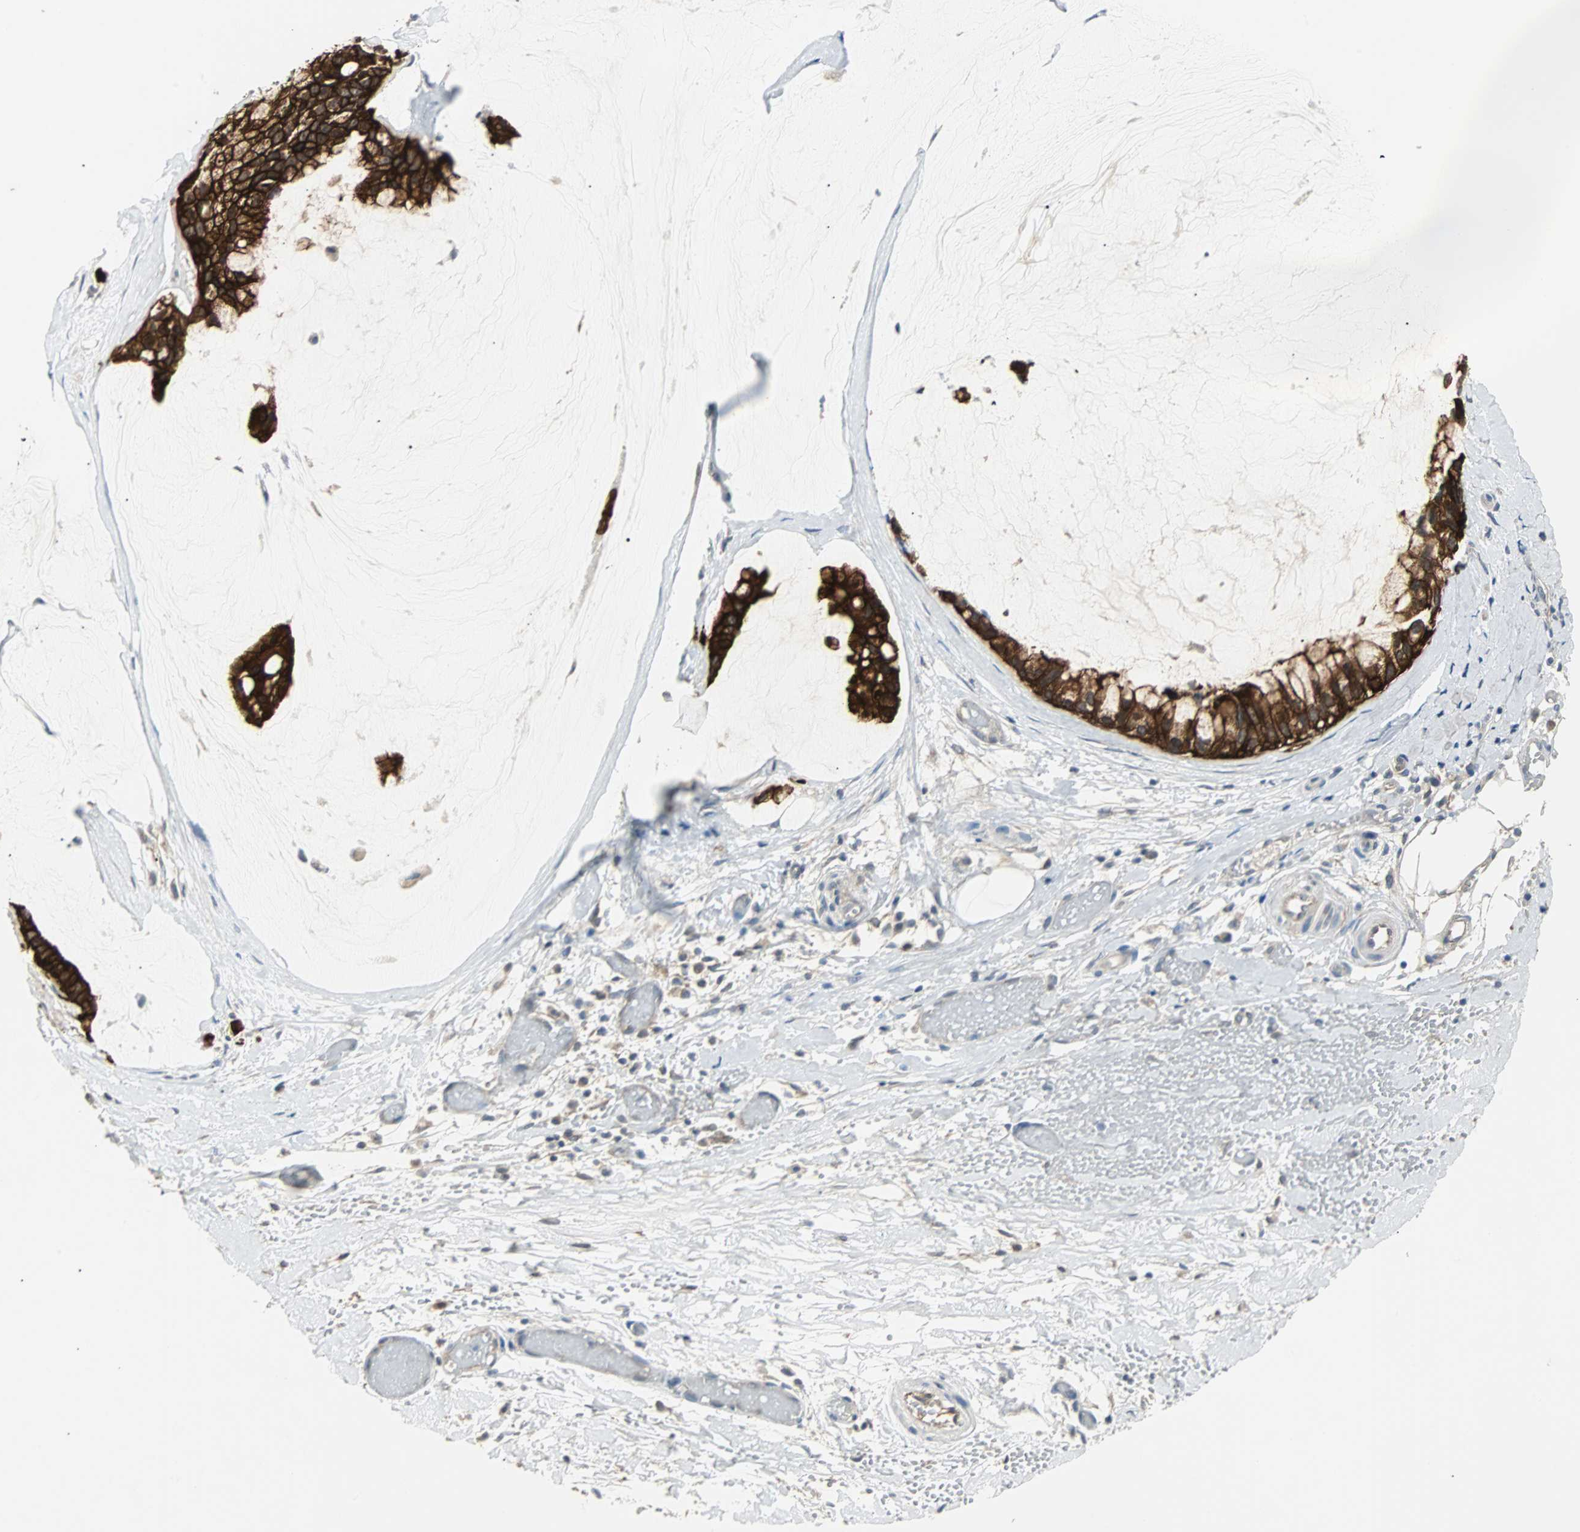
{"staining": {"intensity": "strong", "quantity": ">75%", "location": "cytoplasmic/membranous"}, "tissue": "ovarian cancer", "cell_type": "Tumor cells", "image_type": "cancer", "snomed": [{"axis": "morphology", "description": "Cystadenocarcinoma, mucinous, NOS"}, {"axis": "topography", "description": "Ovary"}], "caption": "Immunohistochemistry (DAB (3,3'-diaminobenzidine)) staining of ovarian cancer (mucinous cystadenocarcinoma) displays strong cytoplasmic/membranous protein expression in approximately >75% of tumor cells.", "gene": "CMC2", "patient": {"sex": "female", "age": 39}}